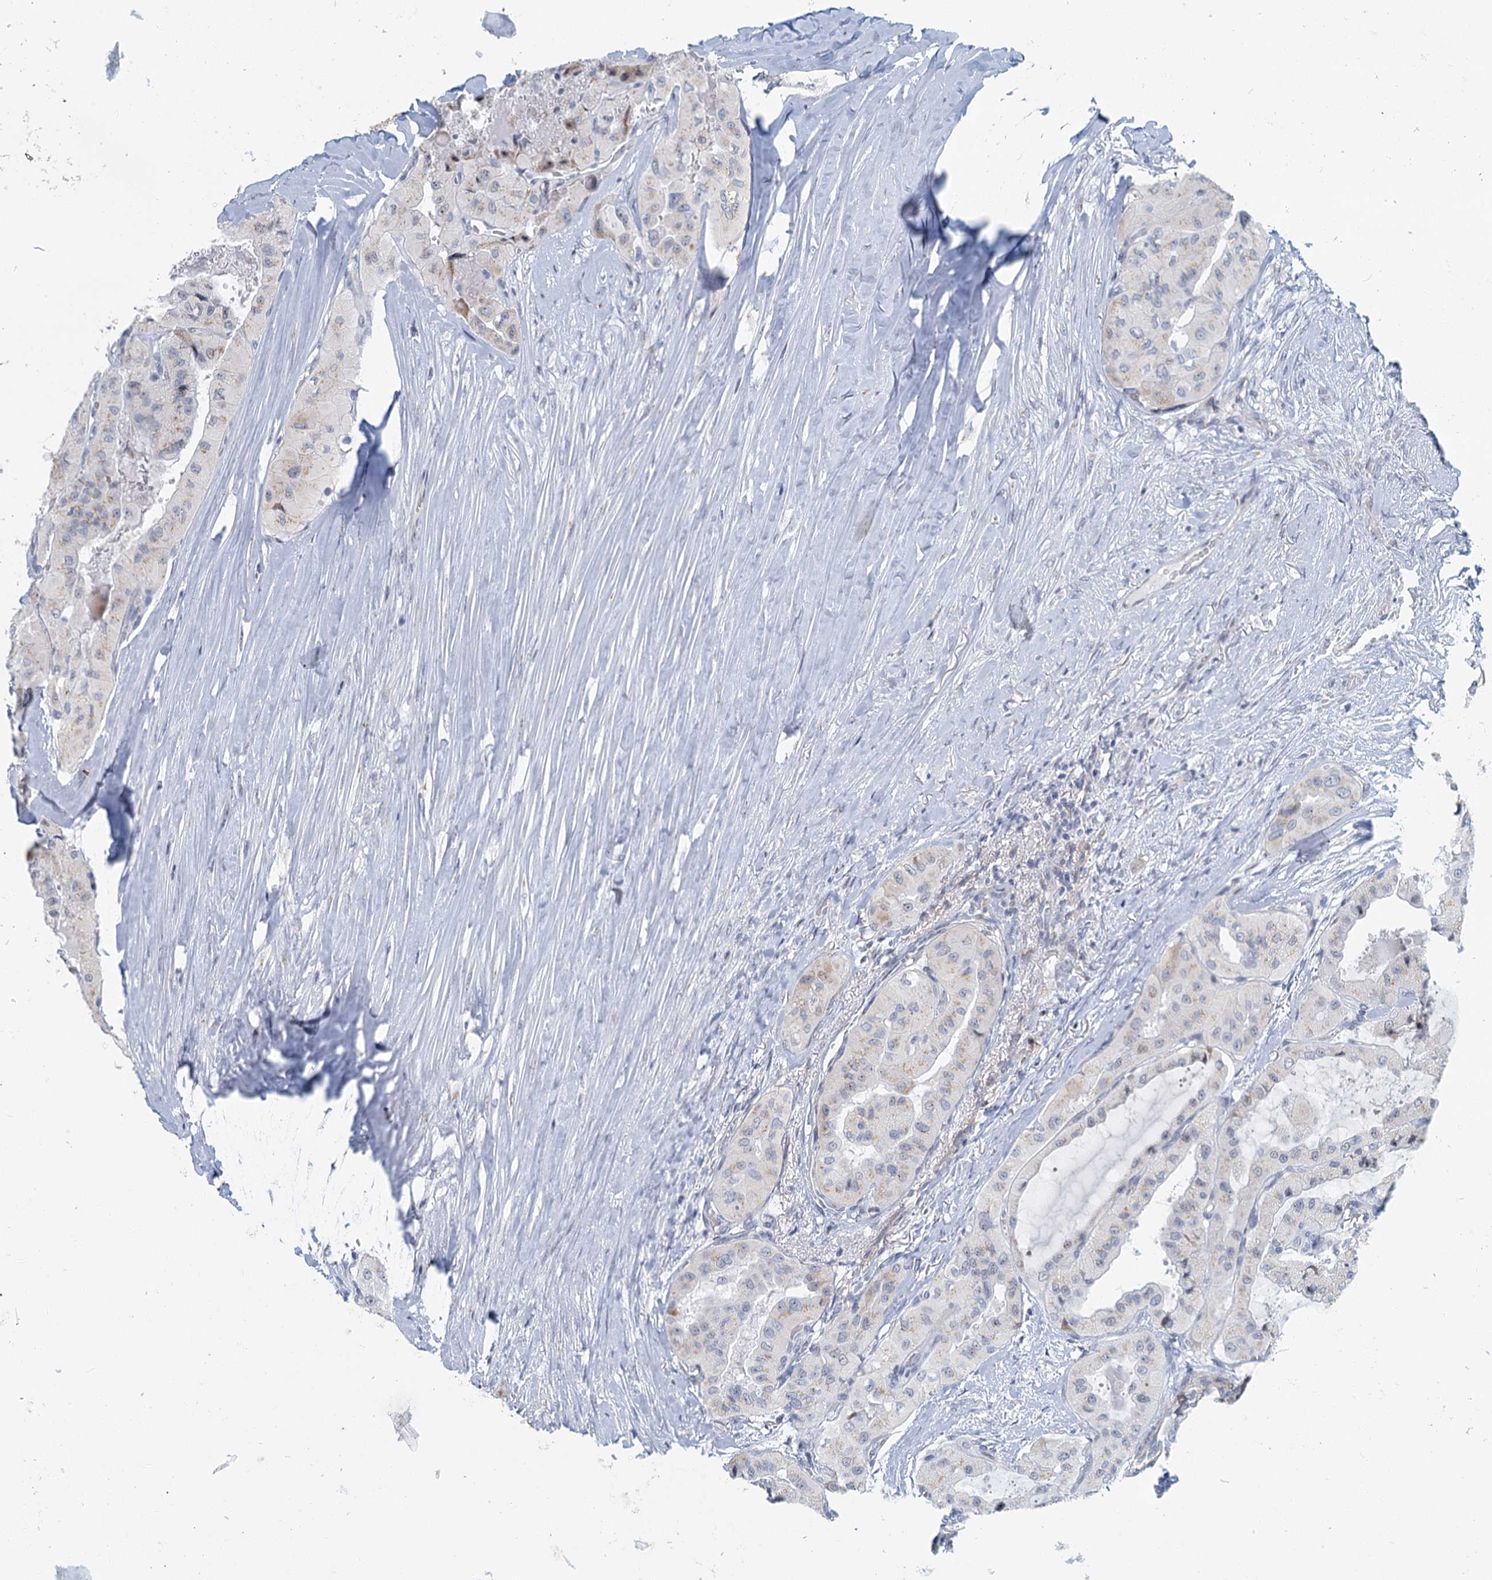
{"staining": {"intensity": "negative", "quantity": "none", "location": "none"}, "tissue": "thyroid cancer", "cell_type": "Tumor cells", "image_type": "cancer", "snomed": [{"axis": "morphology", "description": "Papillary adenocarcinoma, NOS"}, {"axis": "topography", "description": "Thyroid gland"}], "caption": "IHC micrograph of papillary adenocarcinoma (thyroid) stained for a protein (brown), which exhibits no staining in tumor cells.", "gene": "ZNF527", "patient": {"sex": "female", "age": 59}}